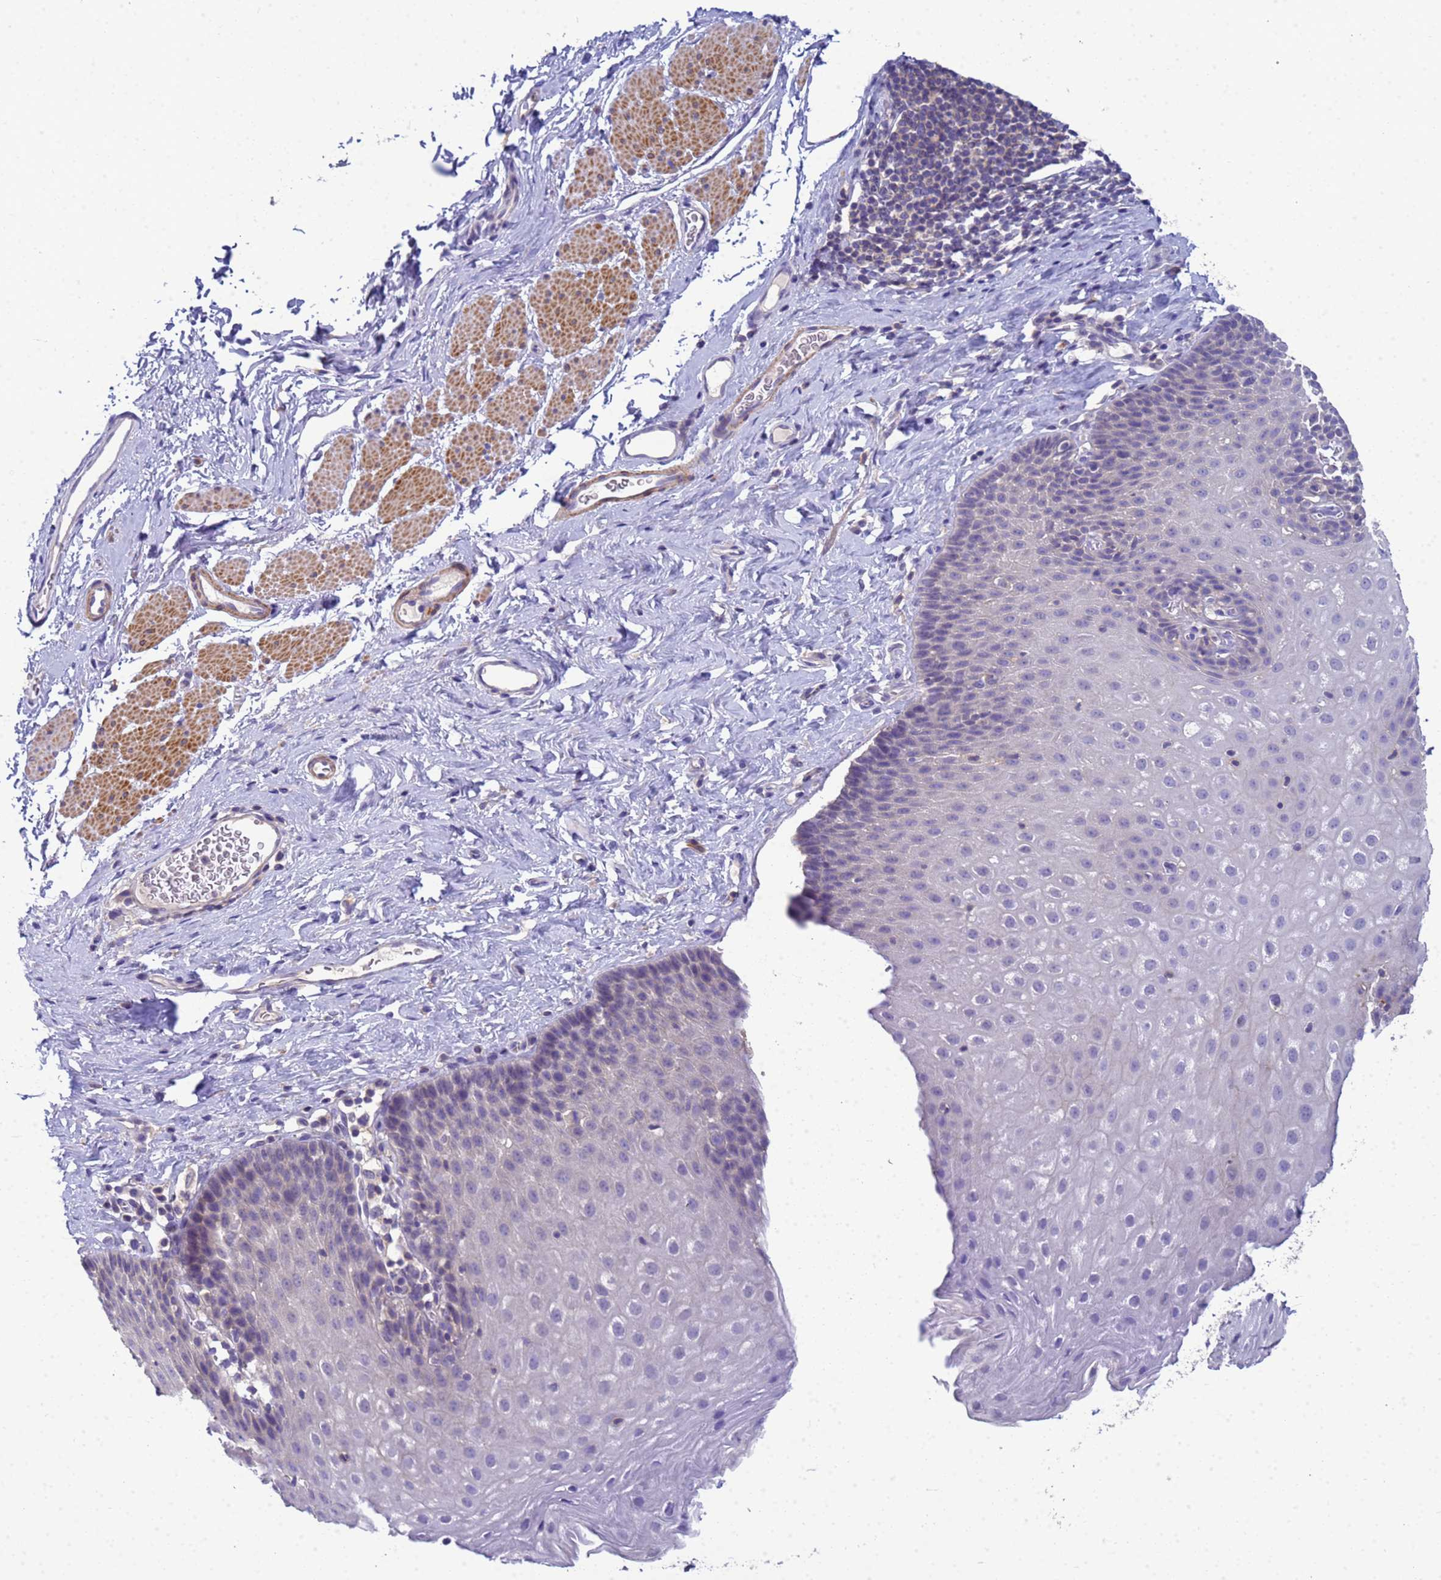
{"staining": {"intensity": "weak", "quantity": "<25%", "location": "cytoplasmic/membranous"}, "tissue": "esophagus", "cell_type": "Squamous epithelial cells", "image_type": "normal", "snomed": [{"axis": "morphology", "description": "Normal tissue, NOS"}, {"axis": "topography", "description": "Esophagus"}], "caption": "A micrograph of human esophagus is negative for staining in squamous epithelial cells.", "gene": "KLHL13", "patient": {"sex": "female", "age": 61}}